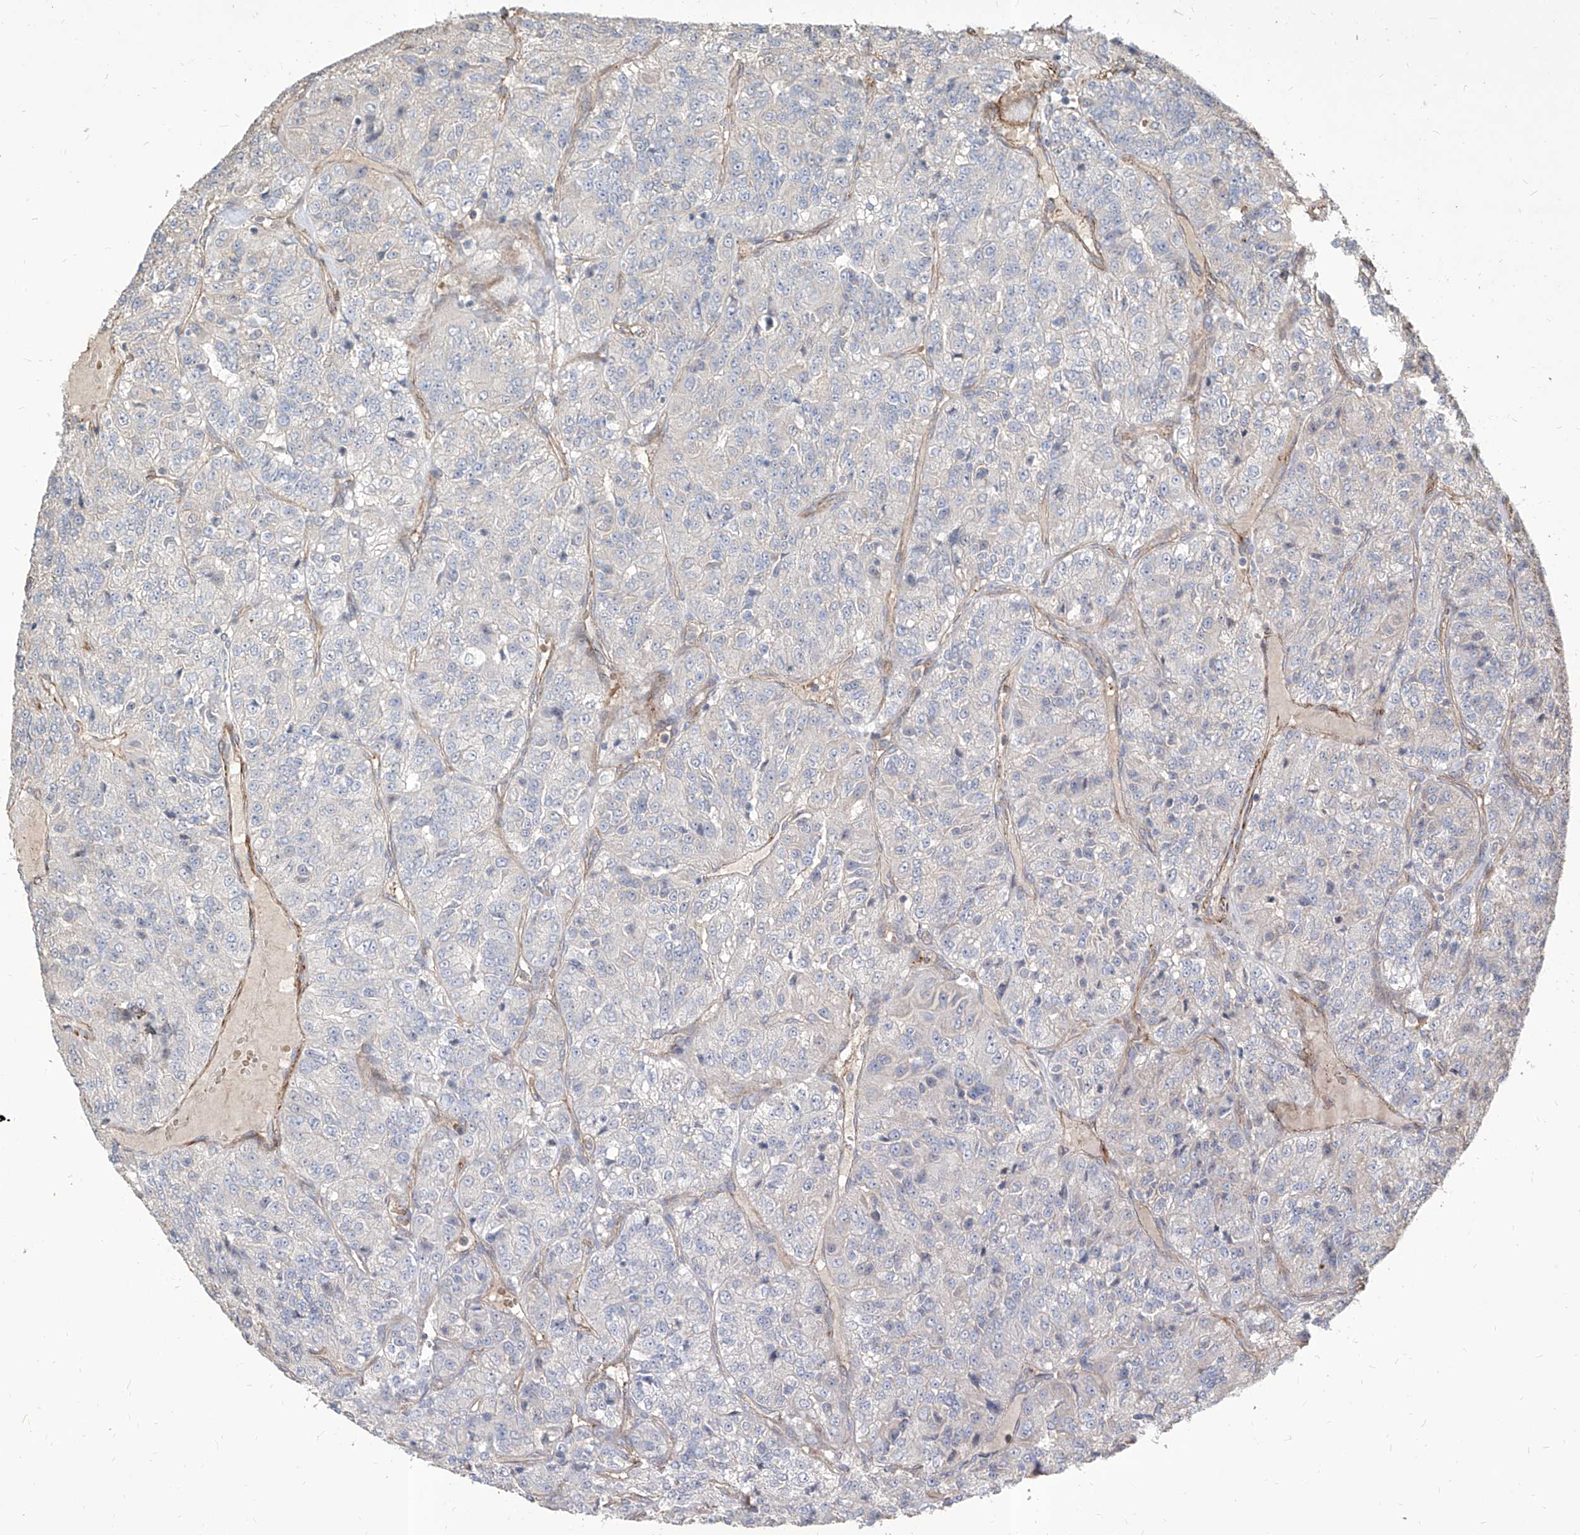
{"staining": {"intensity": "negative", "quantity": "none", "location": "none"}, "tissue": "renal cancer", "cell_type": "Tumor cells", "image_type": "cancer", "snomed": [{"axis": "morphology", "description": "Adenocarcinoma, NOS"}, {"axis": "topography", "description": "Kidney"}], "caption": "Micrograph shows no significant protein staining in tumor cells of adenocarcinoma (renal).", "gene": "FAM83B", "patient": {"sex": "female", "age": 63}}